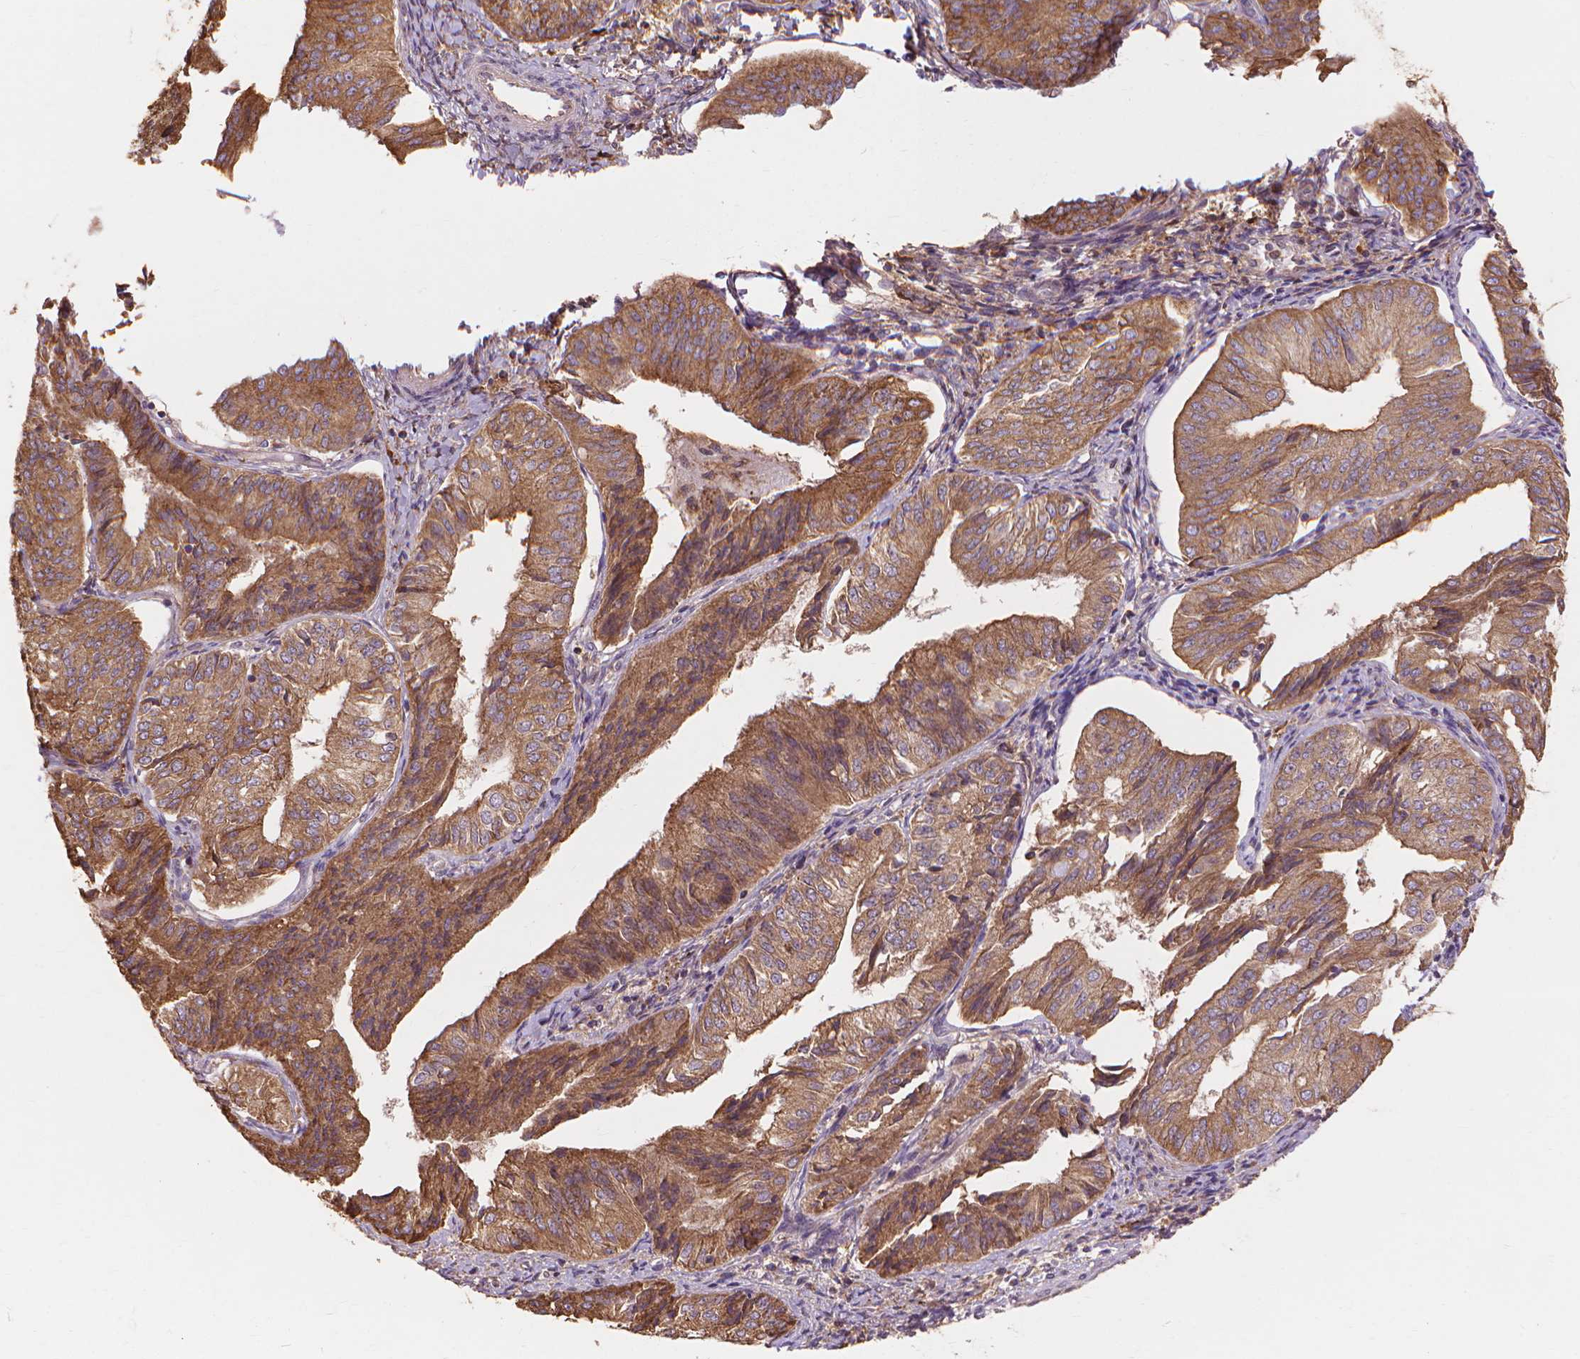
{"staining": {"intensity": "moderate", "quantity": ">75%", "location": "cytoplasmic/membranous"}, "tissue": "endometrial cancer", "cell_type": "Tumor cells", "image_type": "cancer", "snomed": [{"axis": "morphology", "description": "Adenocarcinoma, NOS"}, {"axis": "topography", "description": "Endometrium"}], "caption": "Human endometrial cancer stained for a protein (brown) reveals moderate cytoplasmic/membranous positive expression in approximately >75% of tumor cells.", "gene": "TAB2", "patient": {"sex": "female", "age": 58}}